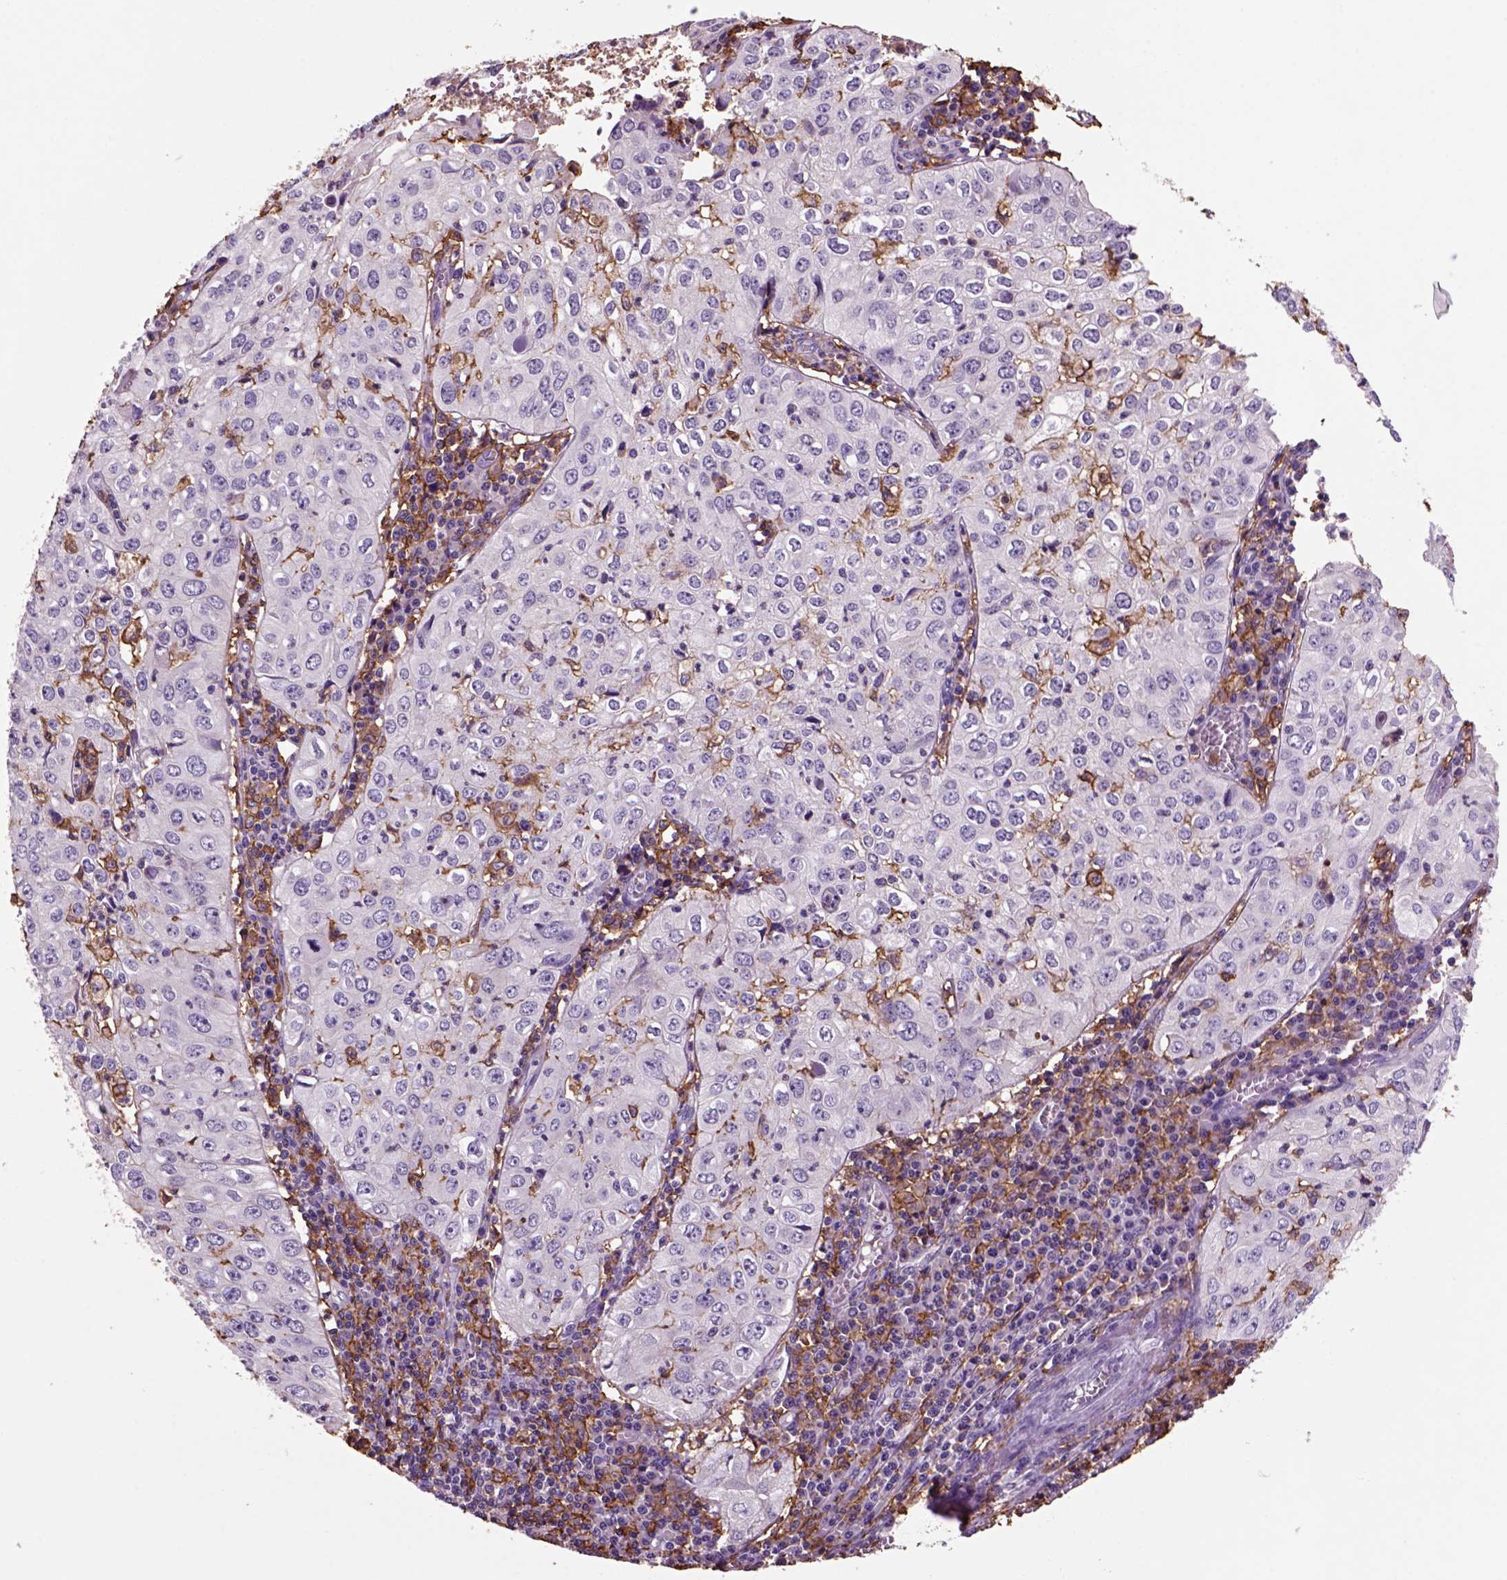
{"staining": {"intensity": "negative", "quantity": "none", "location": "none"}, "tissue": "cervical cancer", "cell_type": "Tumor cells", "image_type": "cancer", "snomed": [{"axis": "morphology", "description": "Squamous cell carcinoma, NOS"}, {"axis": "topography", "description": "Cervix"}], "caption": "This is a micrograph of IHC staining of cervical squamous cell carcinoma, which shows no staining in tumor cells.", "gene": "CD14", "patient": {"sex": "female", "age": 24}}